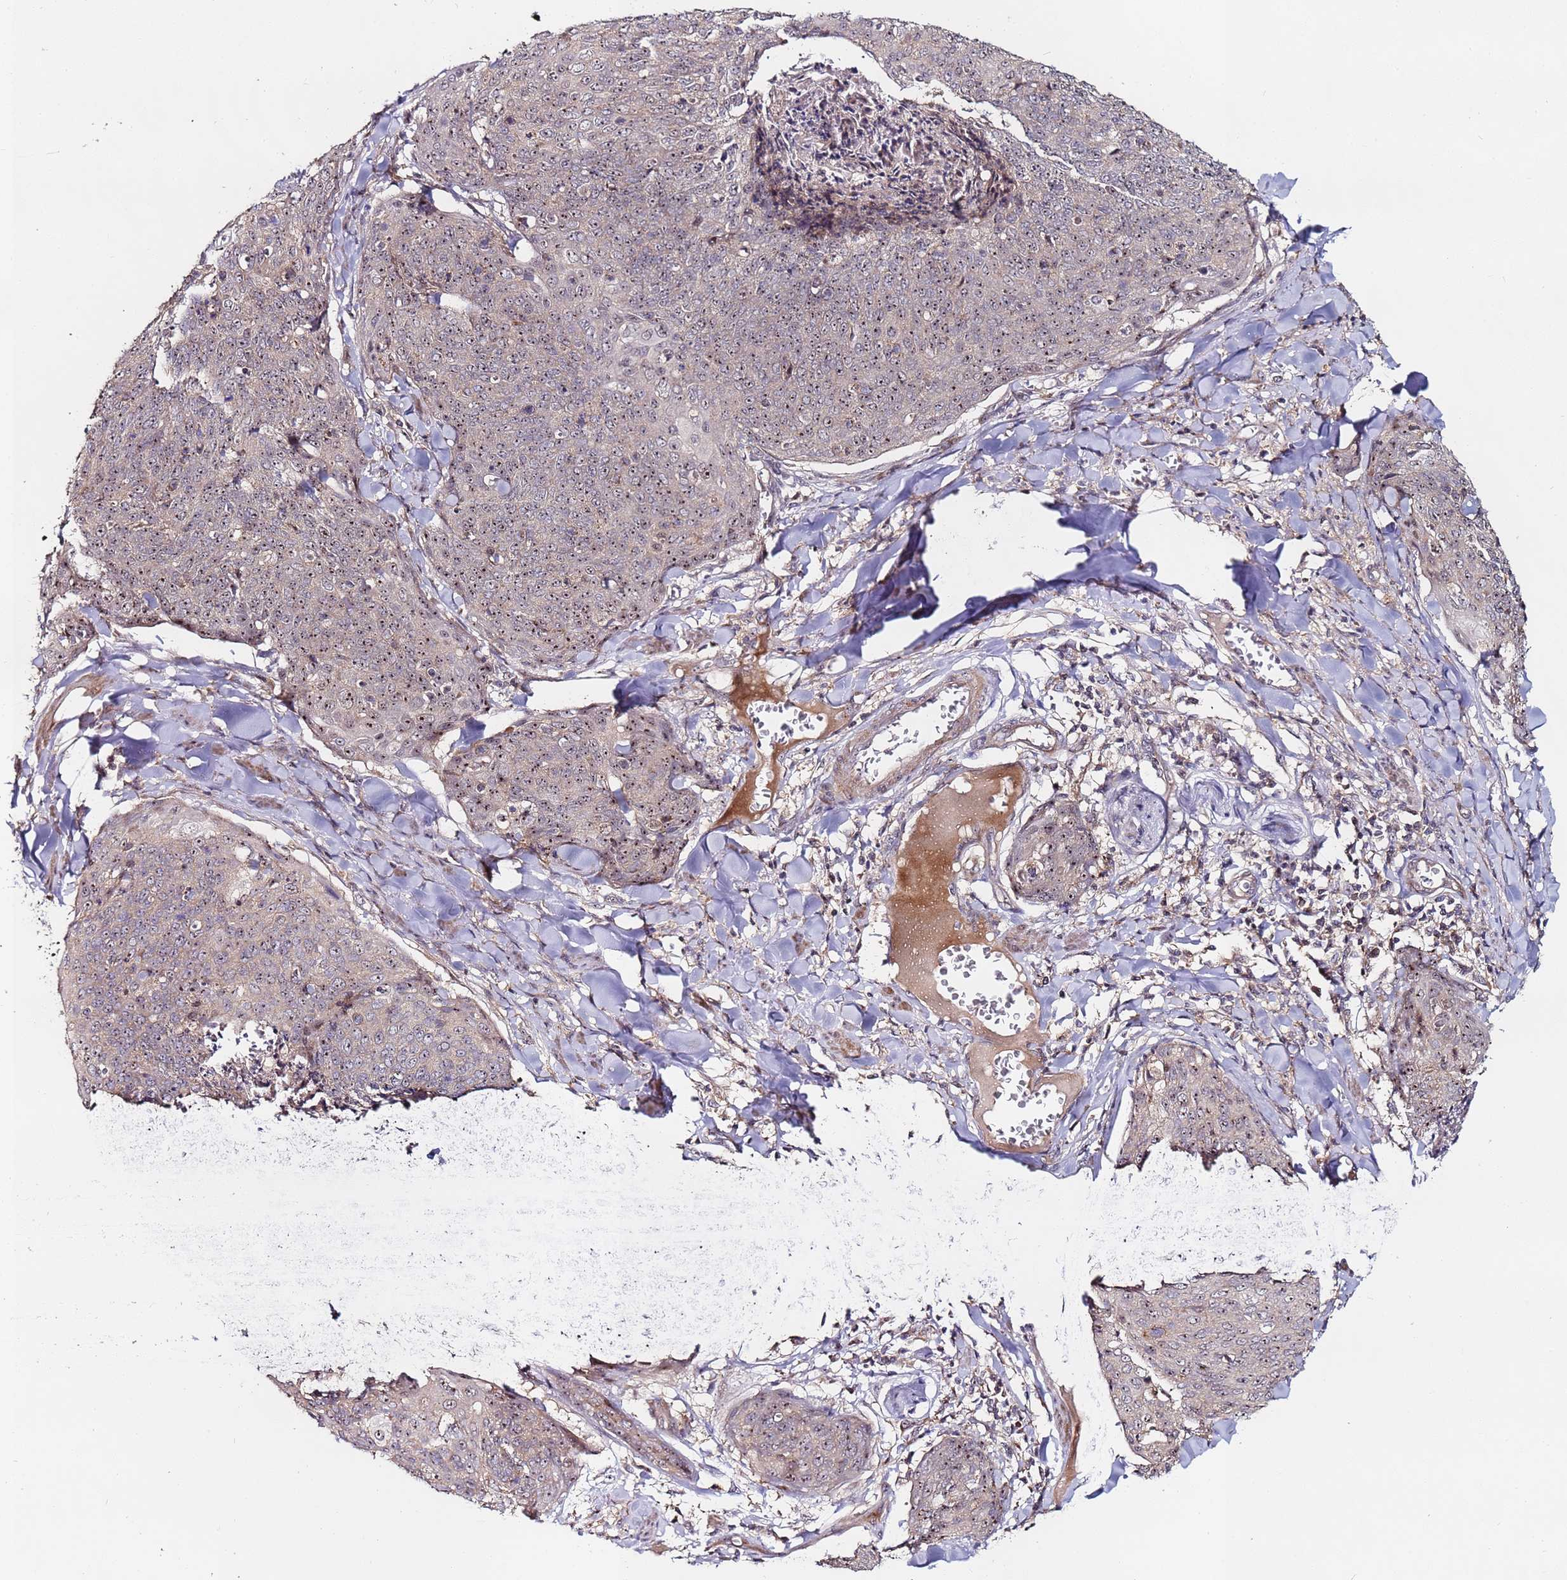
{"staining": {"intensity": "moderate", "quantity": ">75%", "location": "nuclear"}, "tissue": "skin cancer", "cell_type": "Tumor cells", "image_type": "cancer", "snomed": [{"axis": "morphology", "description": "Squamous cell carcinoma, NOS"}, {"axis": "topography", "description": "Skin"}, {"axis": "topography", "description": "Vulva"}], "caption": "IHC staining of skin cancer, which demonstrates medium levels of moderate nuclear positivity in approximately >75% of tumor cells indicating moderate nuclear protein positivity. The staining was performed using DAB (brown) for protein detection and nuclei were counterstained in hematoxylin (blue).", "gene": "KRI1", "patient": {"sex": "female", "age": 85}}